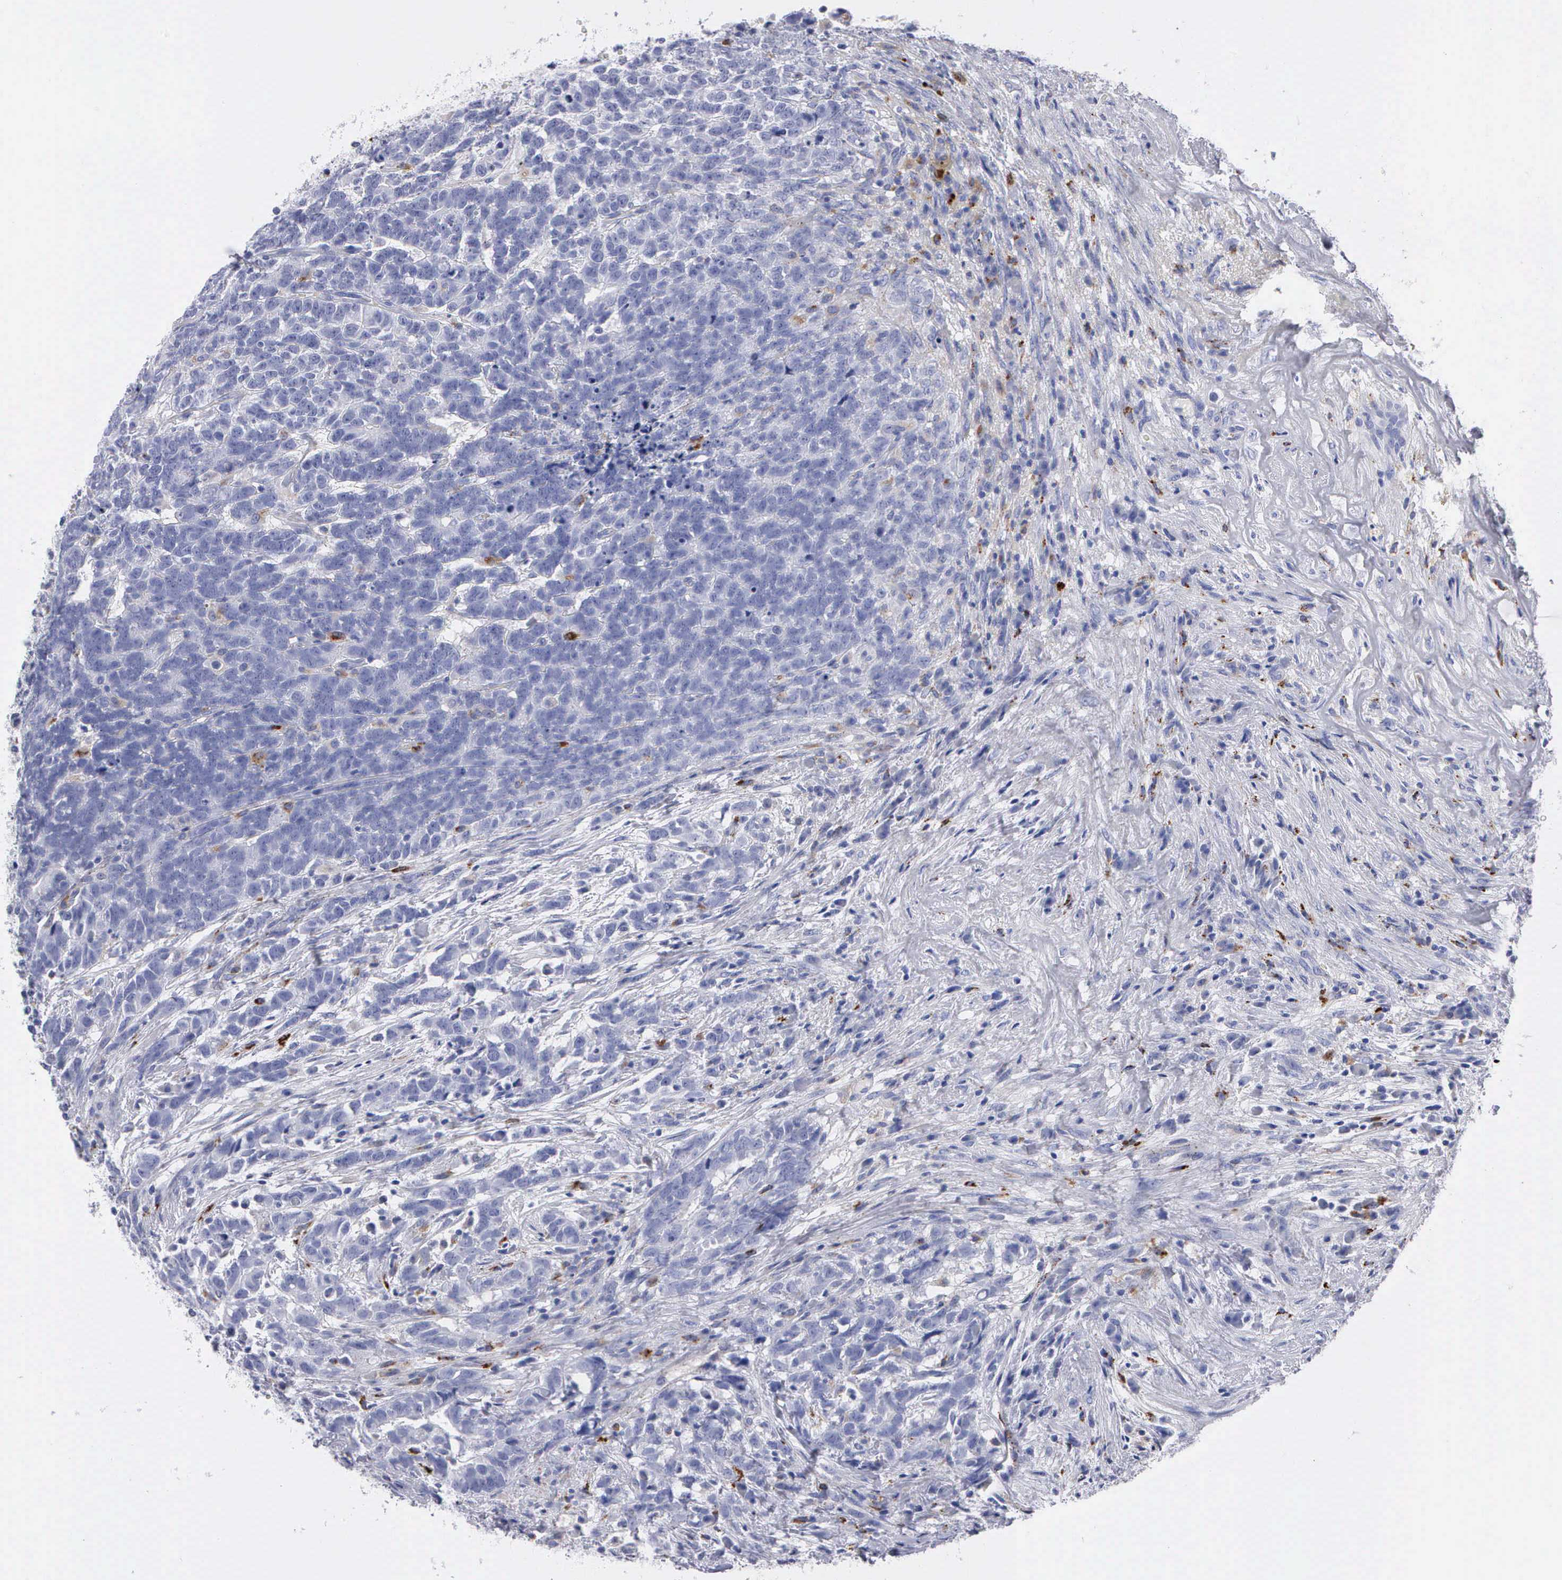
{"staining": {"intensity": "negative", "quantity": "none", "location": "none"}, "tissue": "testis cancer", "cell_type": "Tumor cells", "image_type": "cancer", "snomed": [{"axis": "morphology", "description": "Carcinoma, Embryonal, NOS"}, {"axis": "topography", "description": "Testis"}], "caption": "An image of human testis cancer (embryonal carcinoma) is negative for staining in tumor cells.", "gene": "CTSL", "patient": {"sex": "male", "age": 26}}